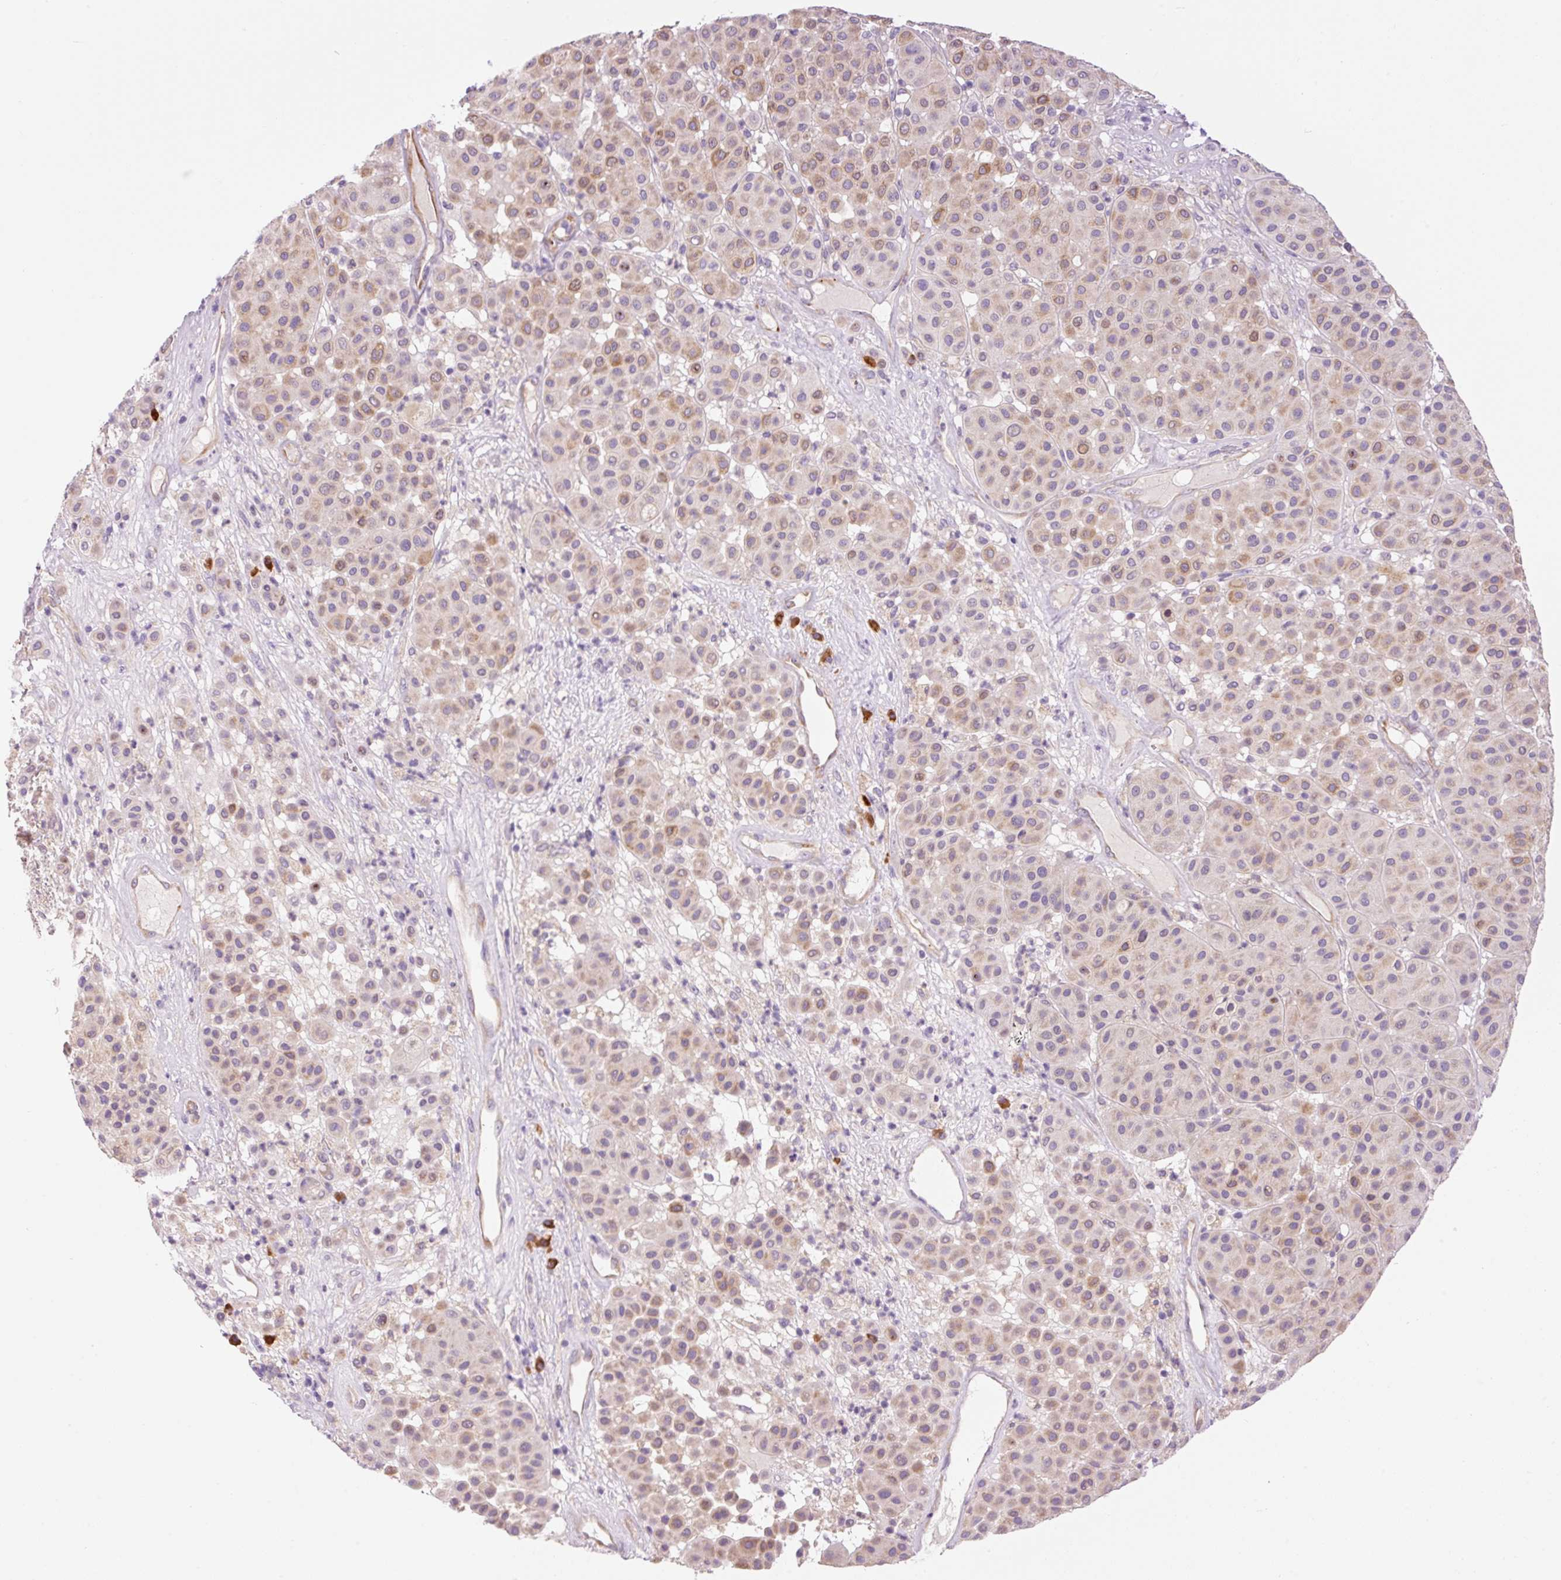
{"staining": {"intensity": "weak", "quantity": "25%-75%", "location": "cytoplasmic/membranous"}, "tissue": "melanoma", "cell_type": "Tumor cells", "image_type": "cancer", "snomed": [{"axis": "morphology", "description": "Malignant melanoma, Metastatic site"}, {"axis": "topography", "description": "Smooth muscle"}], "caption": "Immunohistochemistry histopathology image of human melanoma stained for a protein (brown), which reveals low levels of weak cytoplasmic/membranous positivity in approximately 25%-75% of tumor cells.", "gene": "PNPLA5", "patient": {"sex": "male", "age": 41}}